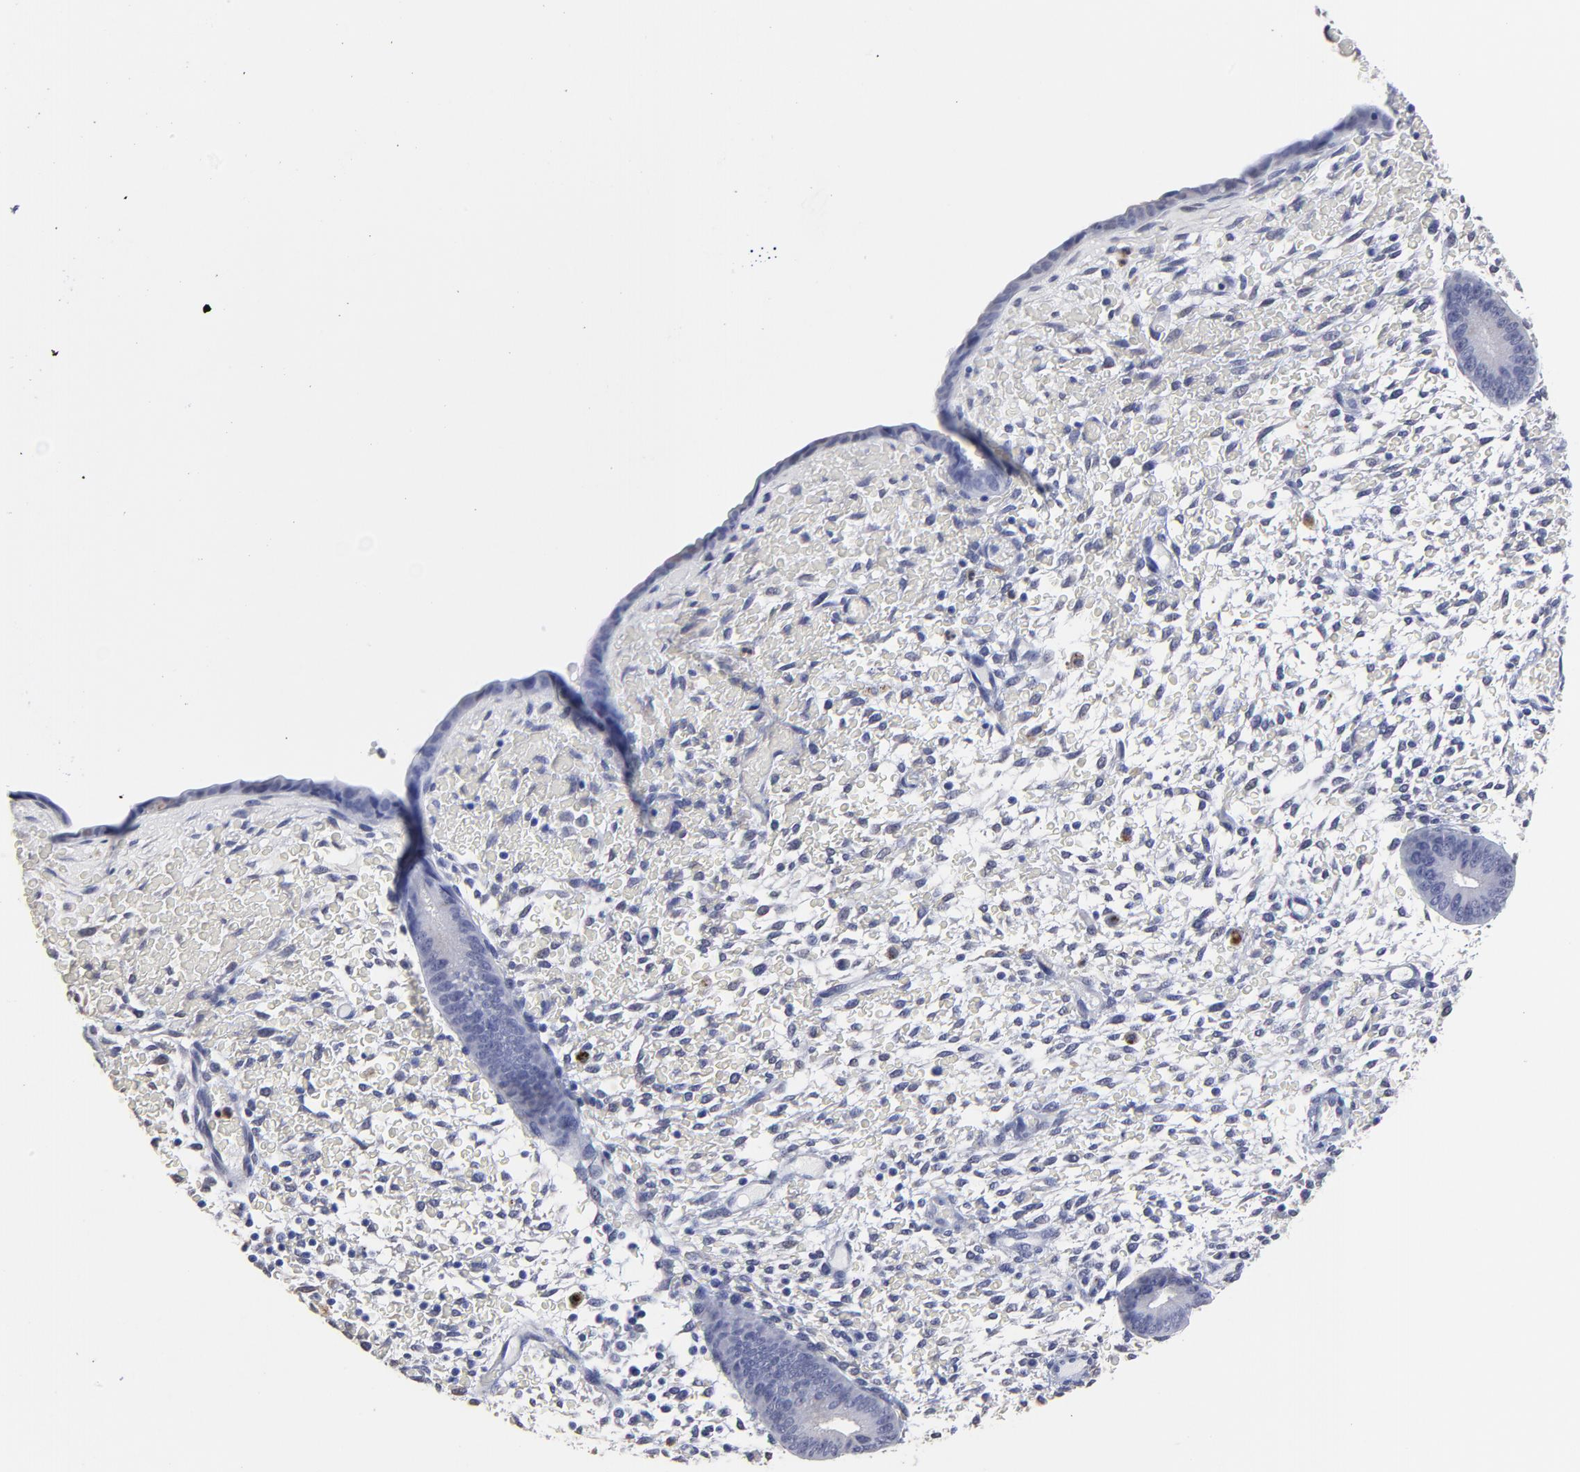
{"staining": {"intensity": "negative", "quantity": "none", "location": "none"}, "tissue": "endometrium", "cell_type": "Cells in endometrial stroma", "image_type": "normal", "snomed": [{"axis": "morphology", "description": "Normal tissue, NOS"}, {"axis": "topography", "description": "Endometrium"}], "caption": "Immunohistochemistry (IHC) micrograph of normal endometrium stained for a protein (brown), which exhibits no staining in cells in endometrial stroma.", "gene": "SMARCA1", "patient": {"sex": "female", "age": 42}}